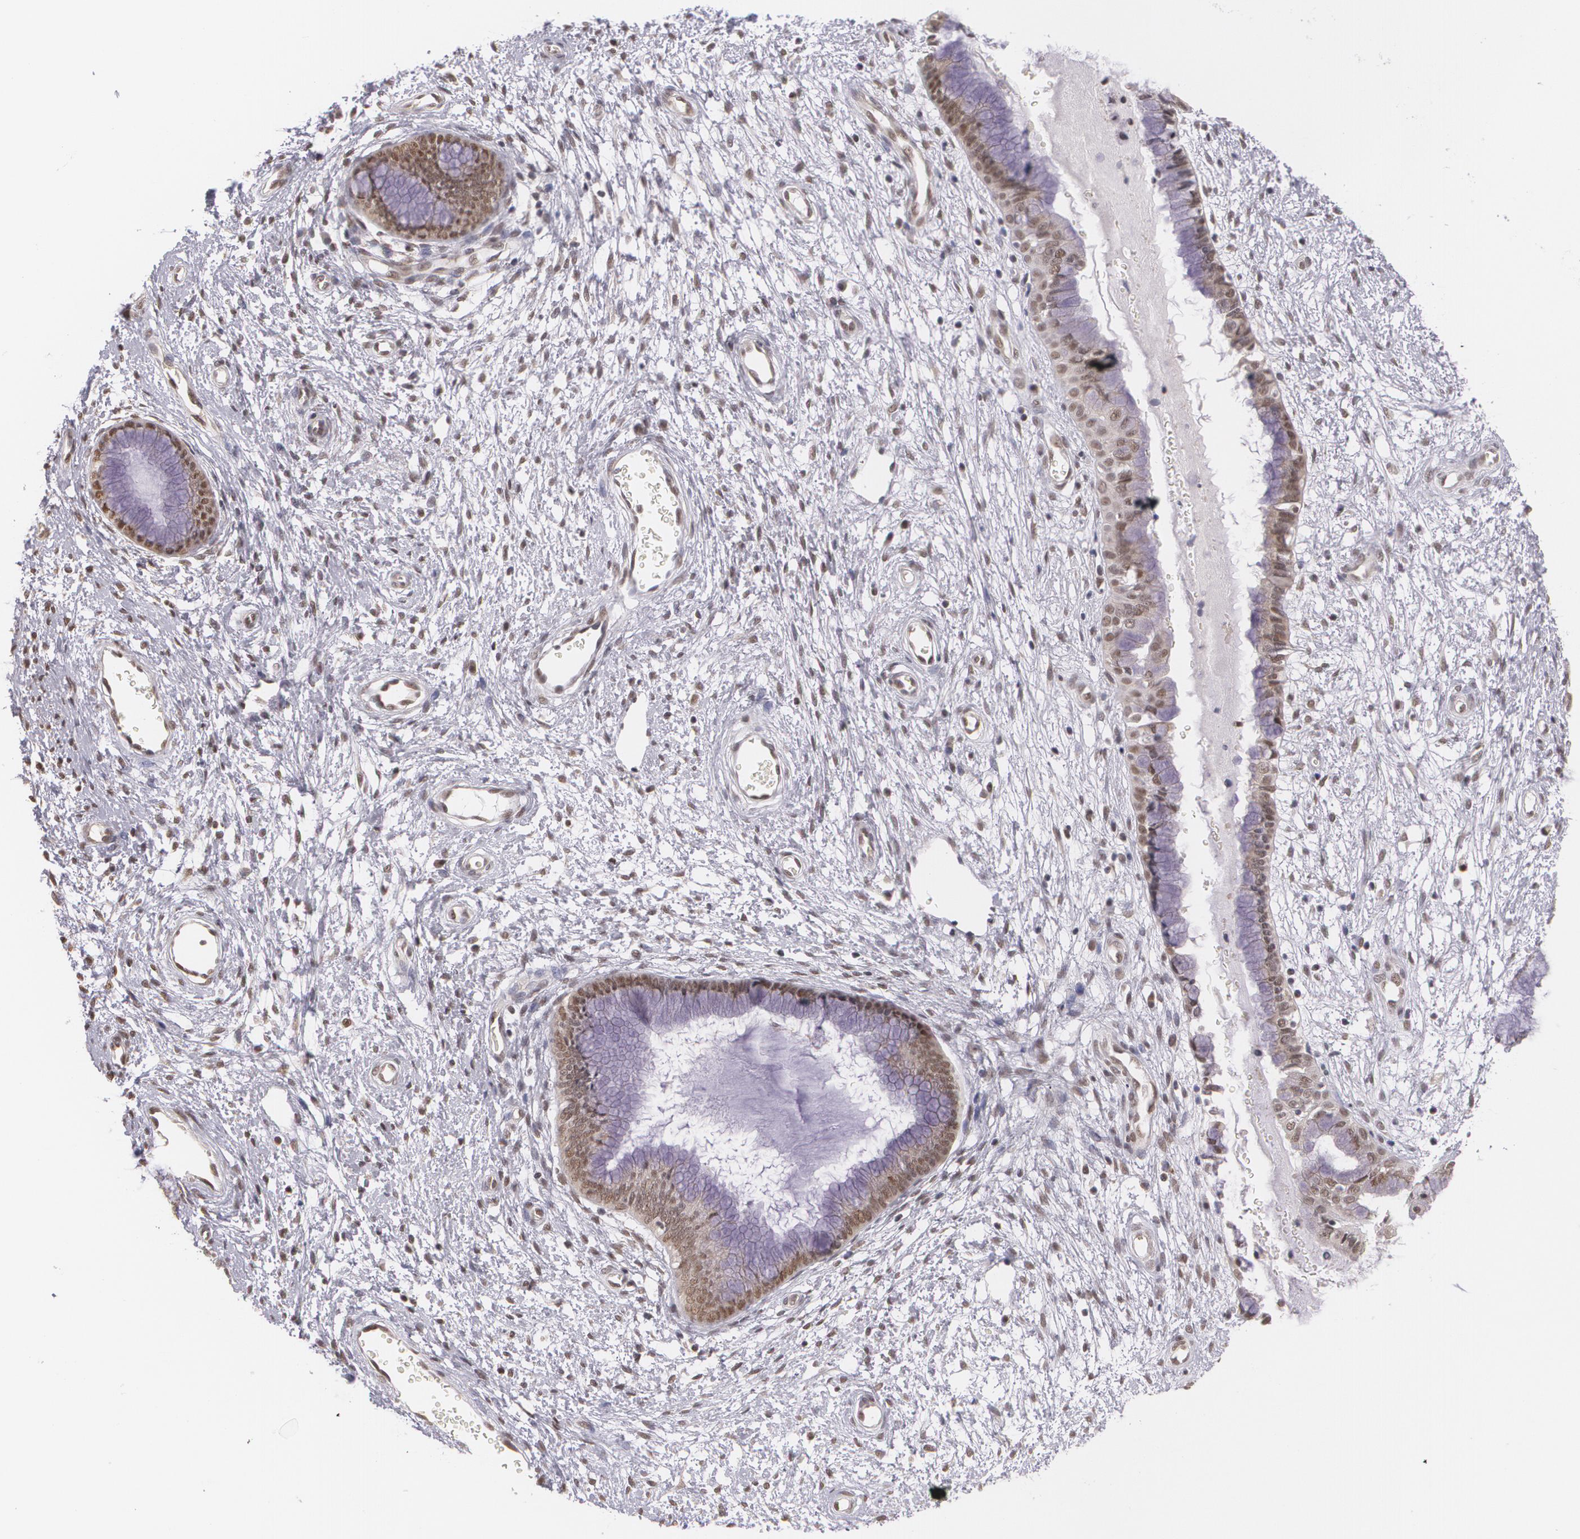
{"staining": {"intensity": "moderate", "quantity": ">75%", "location": "nuclear"}, "tissue": "cervix", "cell_type": "Glandular cells", "image_type": "normal", "snomed": [{"axis": "morphology", "description": "Normal tissue, NOS"}, {"axis": "topography", "description": "Cervix"}], "caption": "IHC image of benign cervix: human cervix stained using IHC reveals medium levels of moderate protein expression localized specifically in the nuclear of glandular cells, appearing as a nuclear brown color.", "gene": "ALX1", "patient": {"sex": "female", "age": 55}}